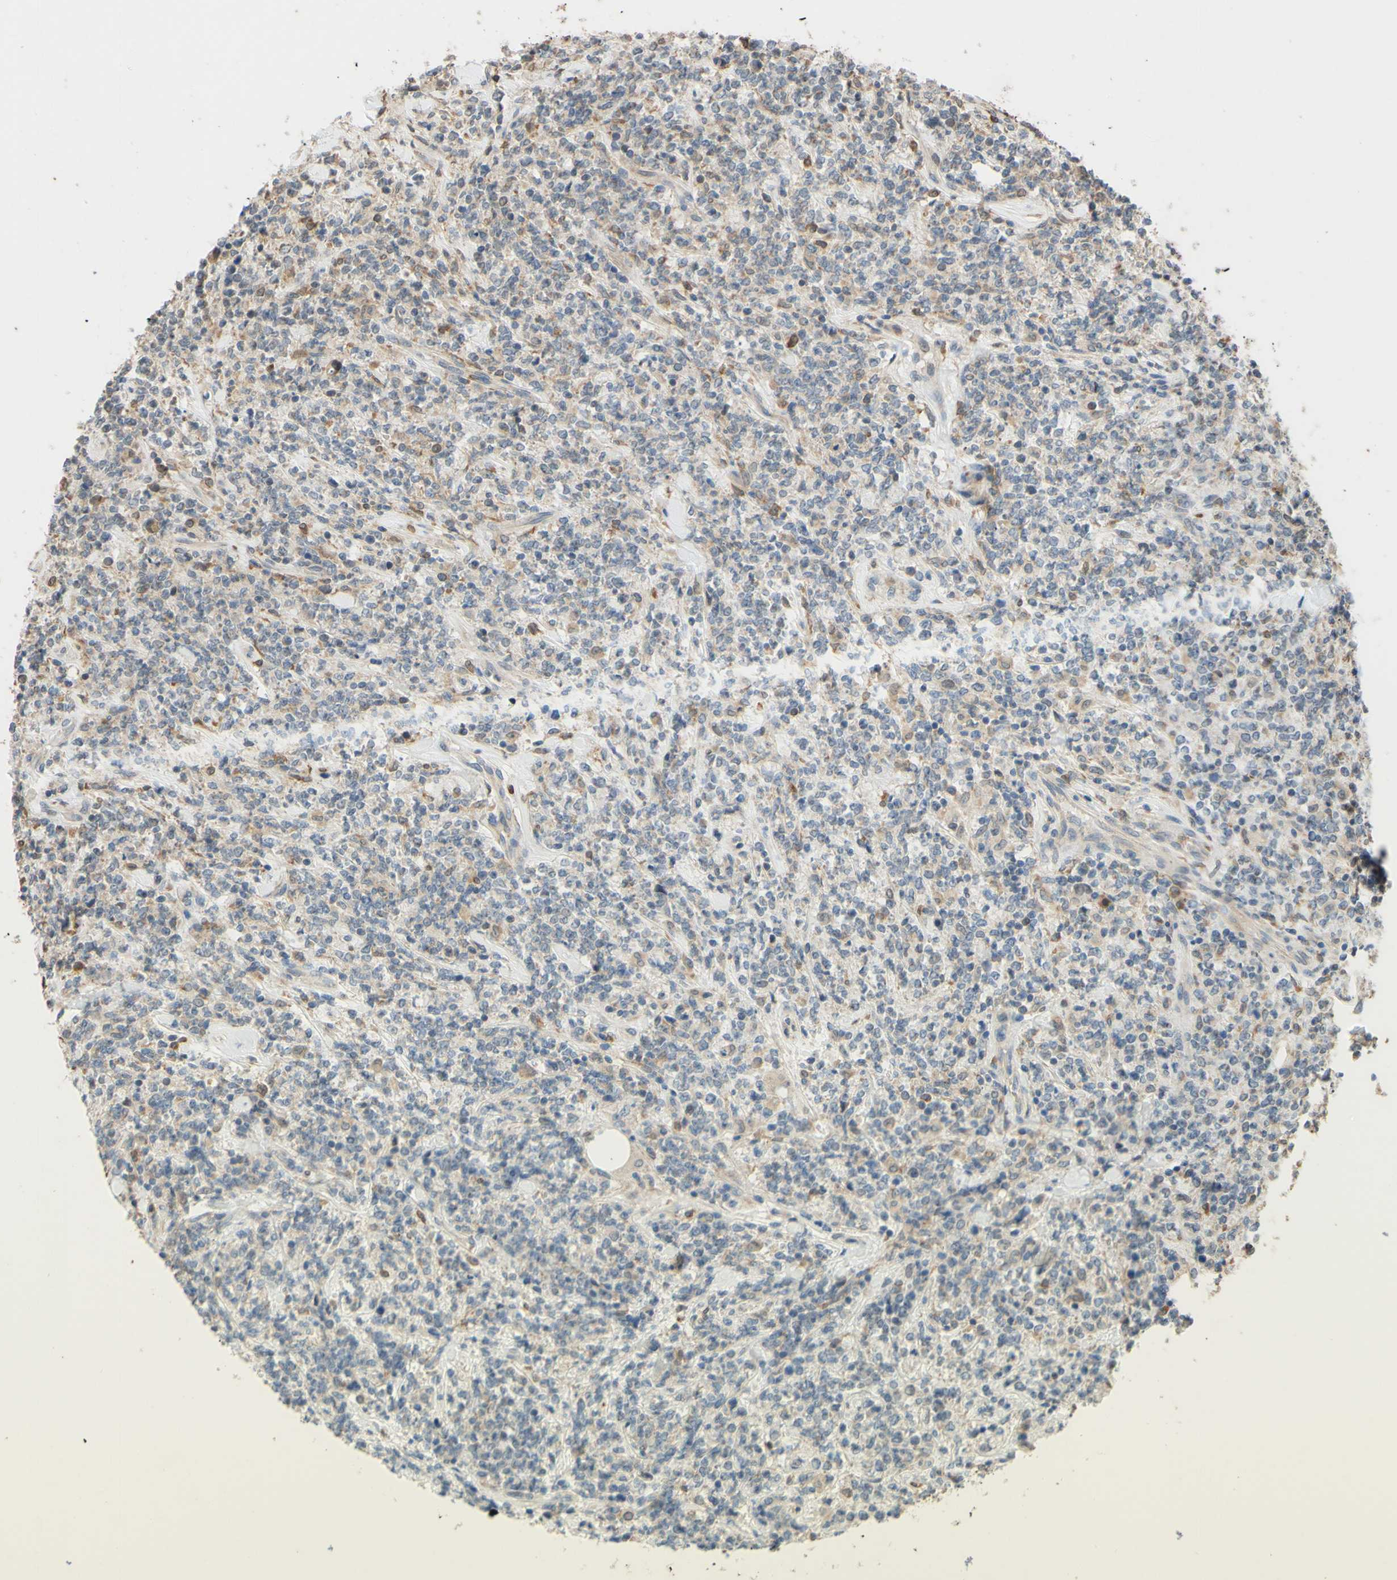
{"staining": {"intensity": "moderate", "quantity": "<25%", "location": "cytoplasmic/membranous"}, "tissue": "lymphoma", "cell_type": "Tumor cells", "image_type": "cancer", "snomed": [{"axis": "morphology", "description": "Malignant lymphoma, non-Hodgkin's type, High grade"}, {"axis": "topography", "description": "Soft tissue"}], "caption": "This is an image of IHC staining of lymphoma, which shows moderate staining in the cytoplasmic/membranous of tumor cells.", "gene": "GATA1", "patient": {"sex": "male", "age": 18}}